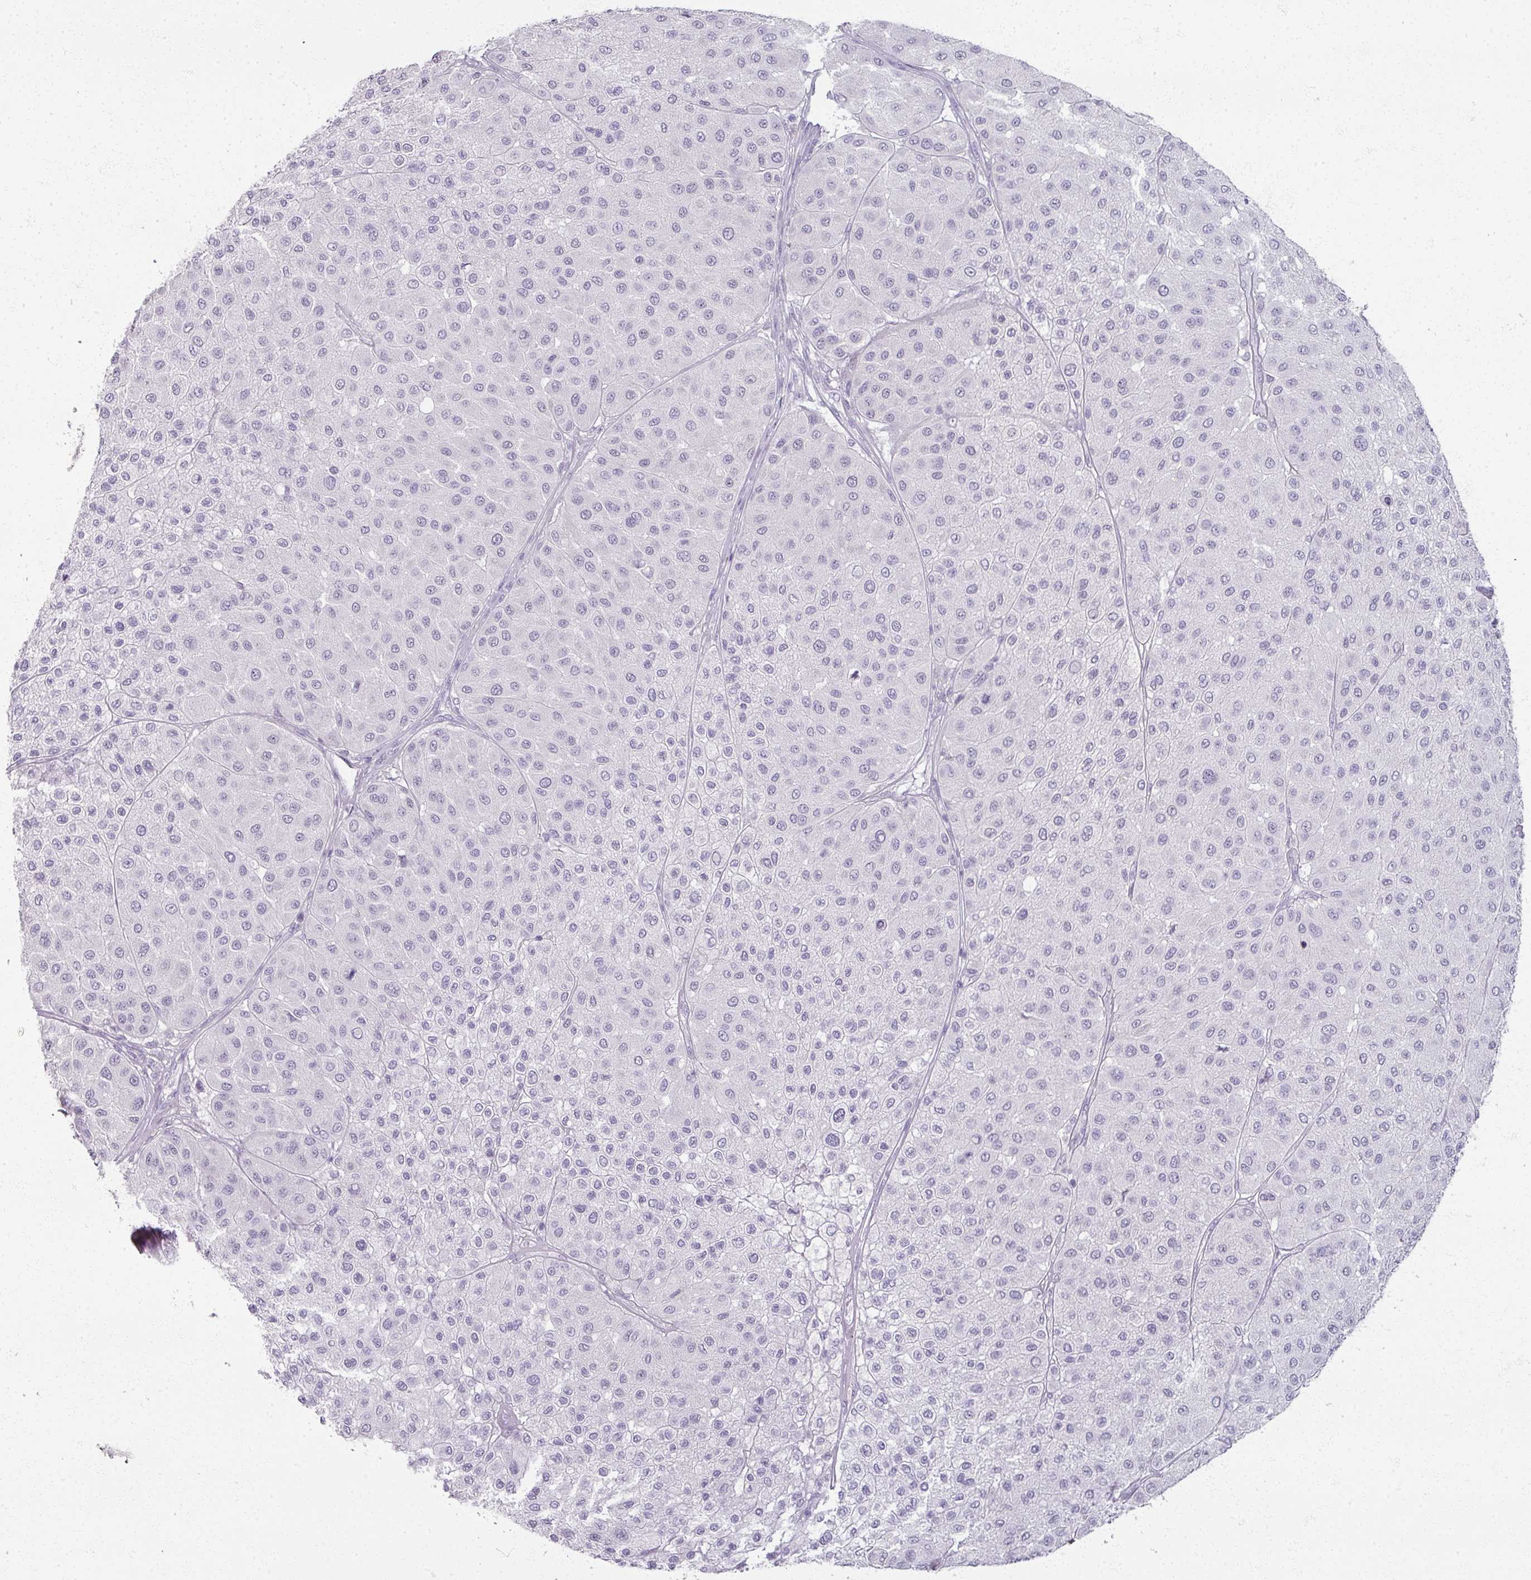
{"staining": {"intensity": "negative", "quantity": "none", "location": "none"}, "tissue": "melanoma", "cell_type": "Tumor cells", "image_type": "cancer", "snomed": [{"axis": "morphology", "description": "Malignant melanoma, Metastatic site"}, {"axis": "topography", "description": "Smooth muscle"}], "caption": "An image of melanoma stained for a protein displays no brown staining in tumor cells. (Immunohistochemistry, brightfield microscopy, high magnification).", "gene": "RFPL2", "patient": {"sex": "male", "age": 41}}